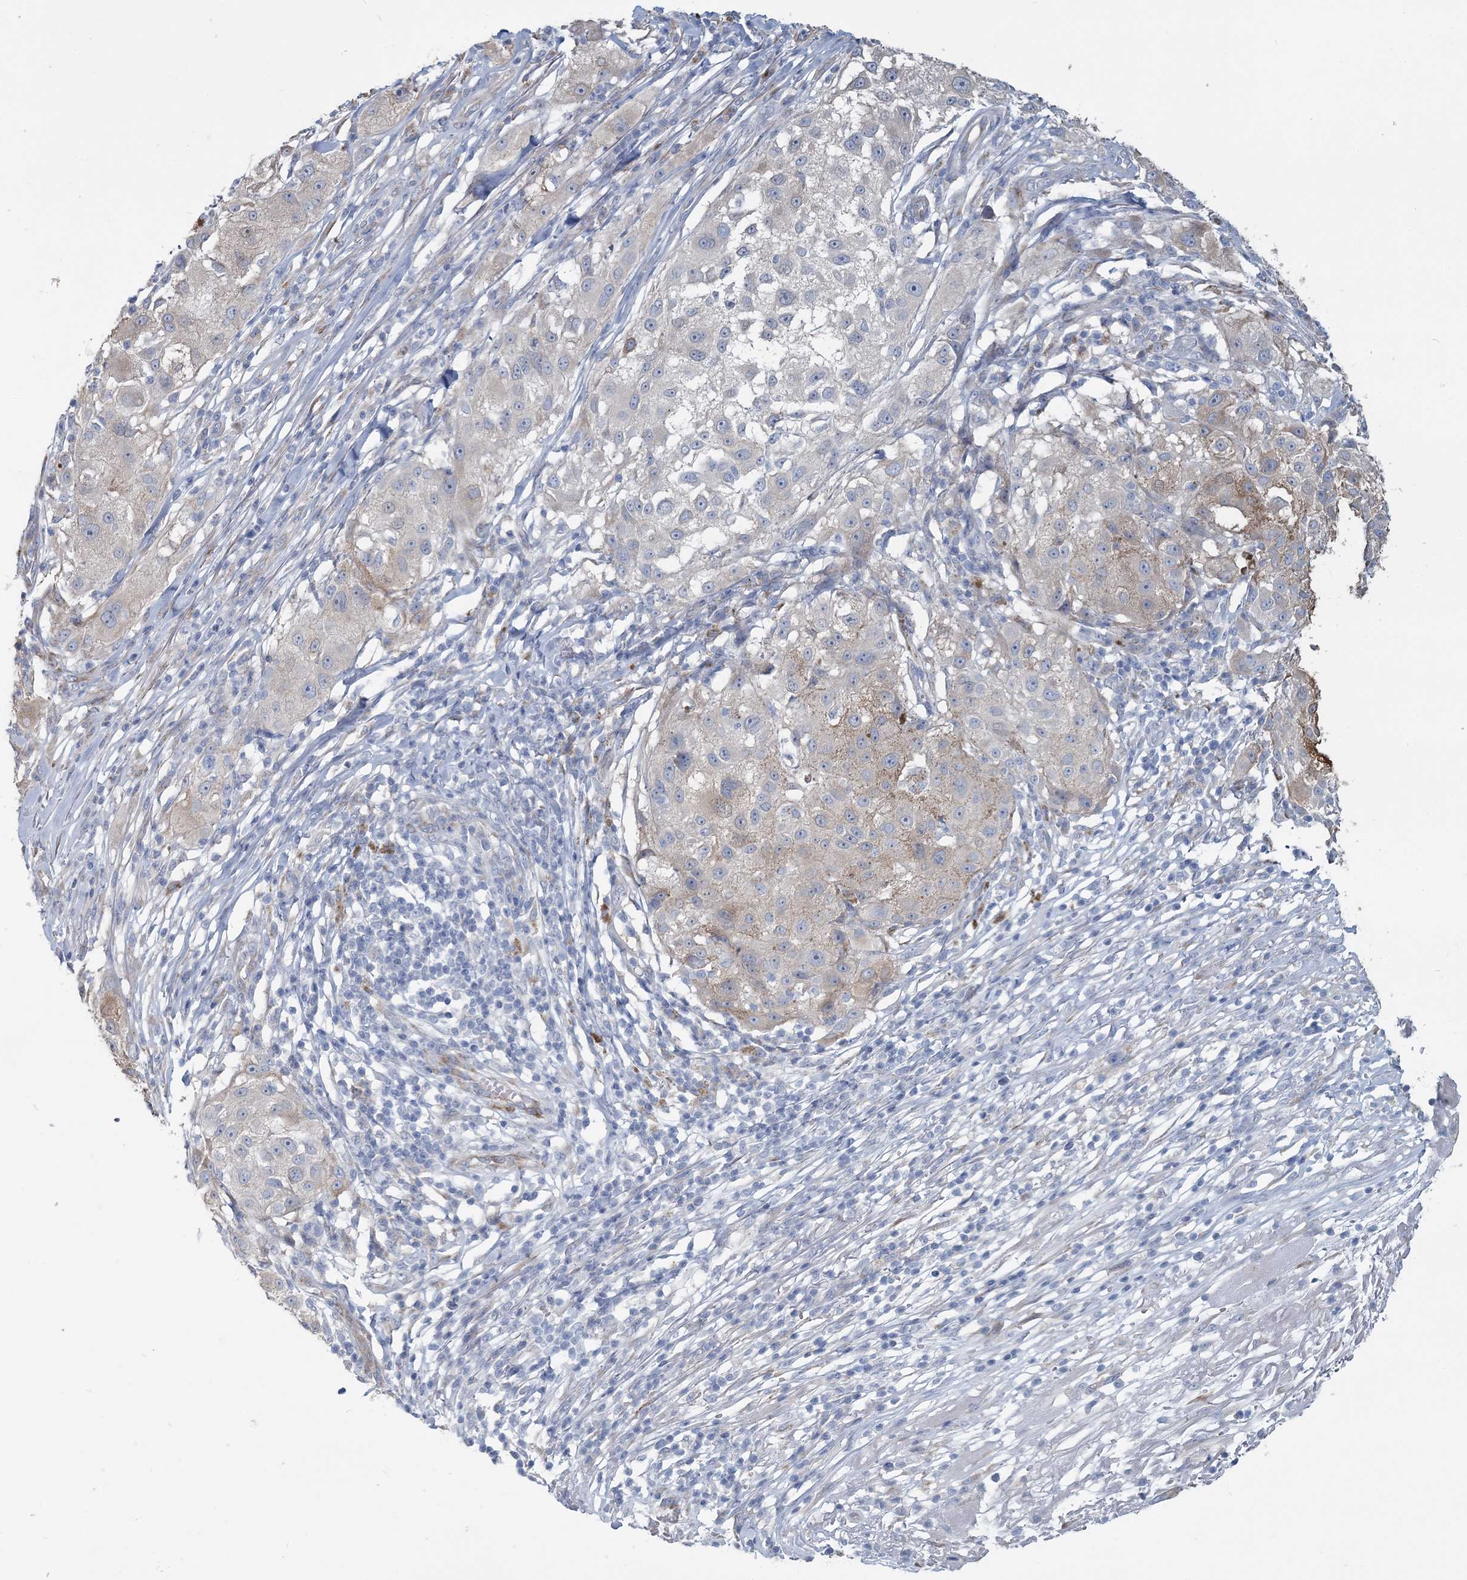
{"staining": {"intensity": "weak", "quantity": "<25%", "location": "cytoplasmic/membranous"}, "tissue": "melanoma", "cell_type": "Tumor cells", "image_type": "cancer", "snomed": [{"axis": "morphology", "description": "Necrosis, NOS"}, {"axis": "morphology", "description": "Malignant melanoma, NOS"}, {"axis": "topography", "description": "Skin"}], "caption": "The histopathology image demonstrates no significant expression in tumor cells of melanoma. The staining is performed using DAB (3,3'-diaminobenzidine) brown chromogen with nuclei counter-stained in using hematoxylin.", "gene": "CMBL", "patient": {"sex": "female", "age": 87}}